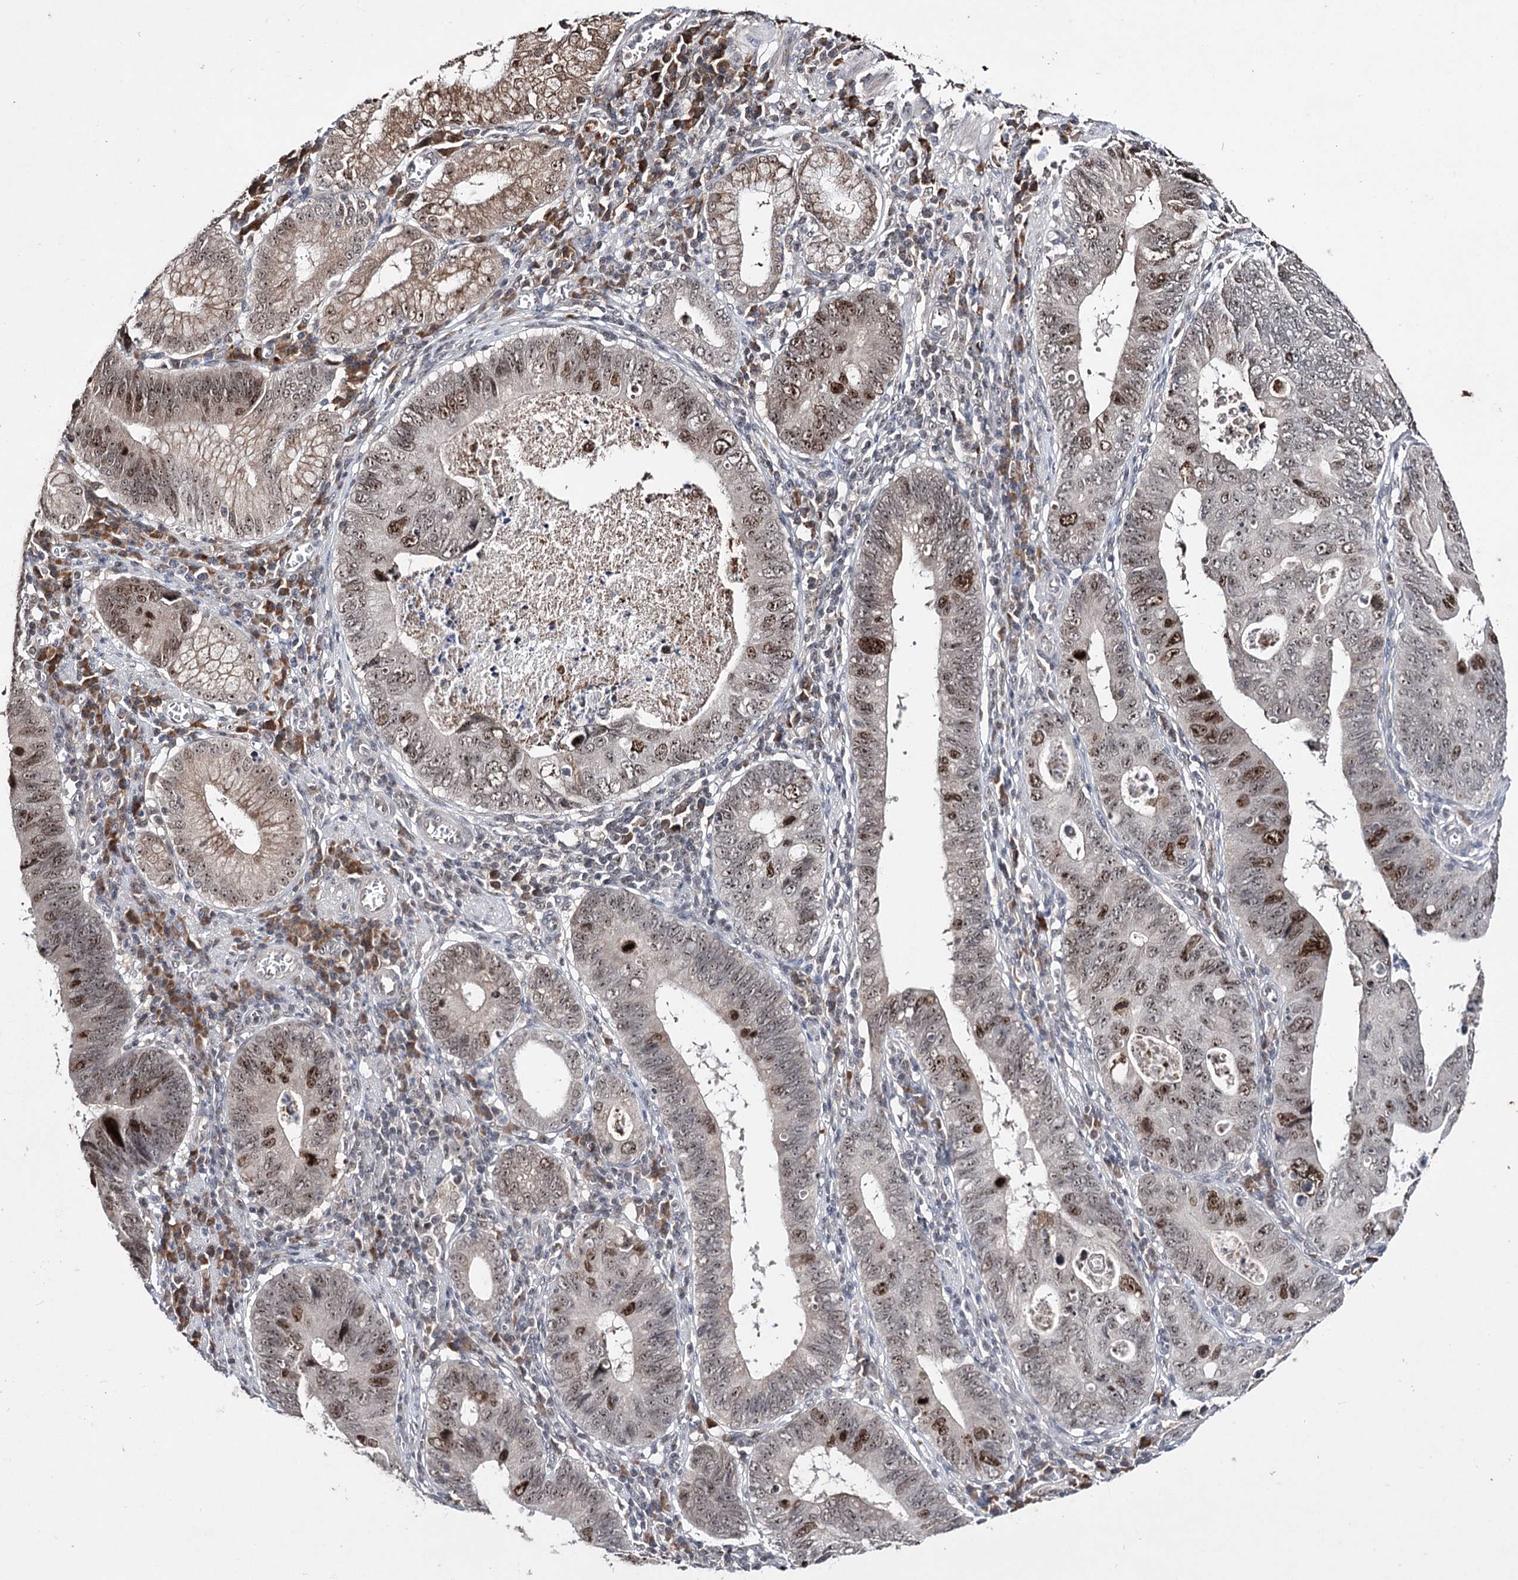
{"staining": {"intensity": "moderate", "quantity": "25%-75%", "location": "nuclear"}, "tissue": "stomach cancer", "cell_type": "Tumor cells", "image_type": "cancer", "snomed": [{"axis": "morphology", "description": "Adenocarcinoma, NOS"}, {"axis": "topography", "description": "Stomach"}], "caption": "High-power microscopy captured an IHC photomicrograph of adenocarcinoma (stomach), revealing moderate nuclear positivity in about 25%-75% of tumor cells. The staining was performed using DAB (3,3'-diaminobenzidine), with brown indicating positive protein expression. Nuclei are stained blue with hematoxylin.", "gene": "VGLL4", "patient": {"sex": "male", "age": 59}}